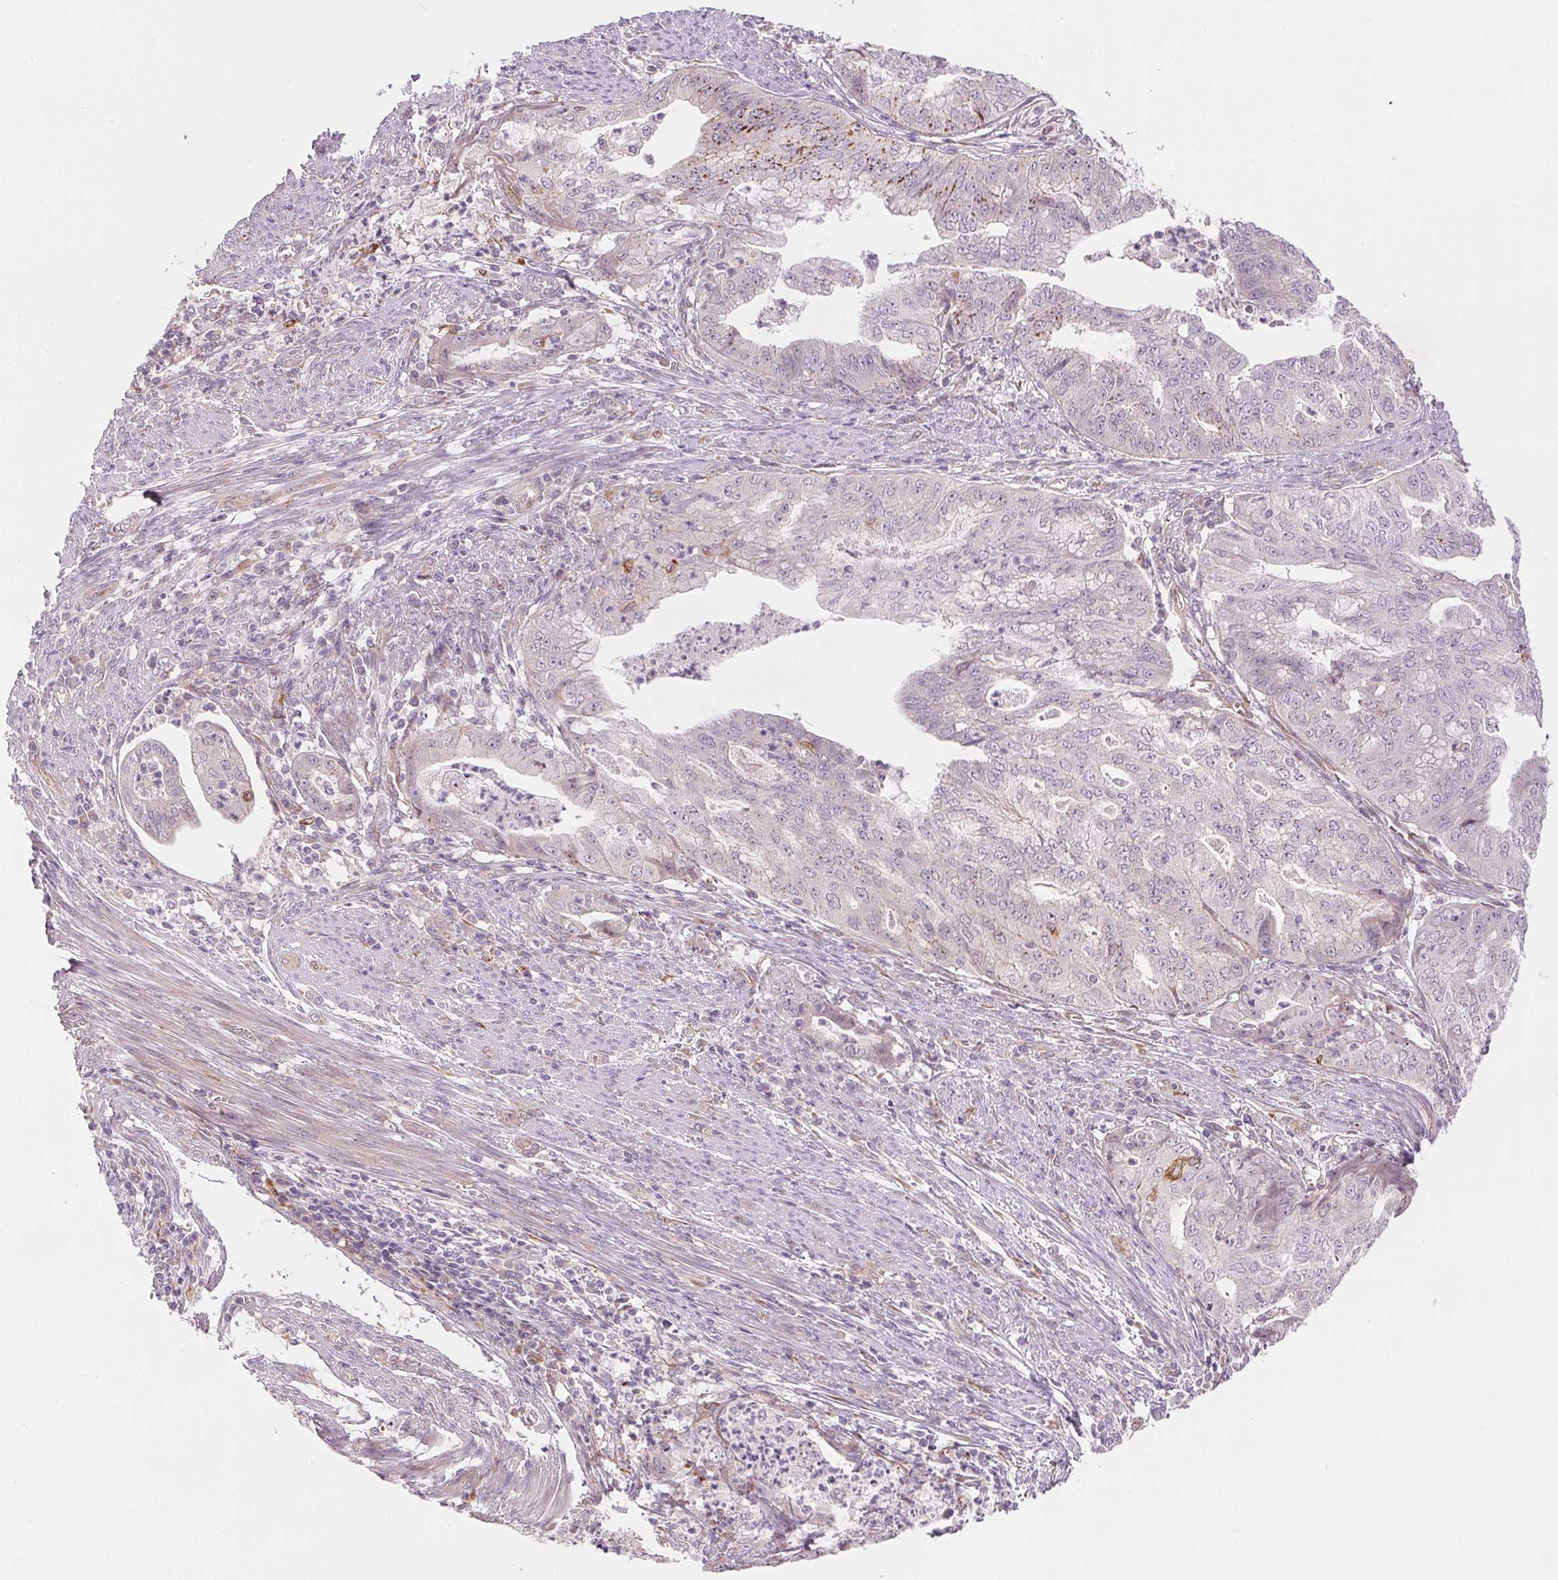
{"staining": {"intensity": "negative", "quantity": "none", "location": "none"}, "tissue": "endometrial cancer", "cell_type": "Tumor cells", "image_type": "cancer", "snomed": [{"axis": "morphology", "description": "Adenocarcinoma, NOS"}, {"axis": "topography", "description": "Endometrium"}], "caption": "The immunohistochemistry (IHC) photomicrograph has no significant expression in tumor cells of endometrial cancer (adenocarcinoma) tissue.", "gene": "METTL17", "patient": {"sex": "female", "age": 79}}